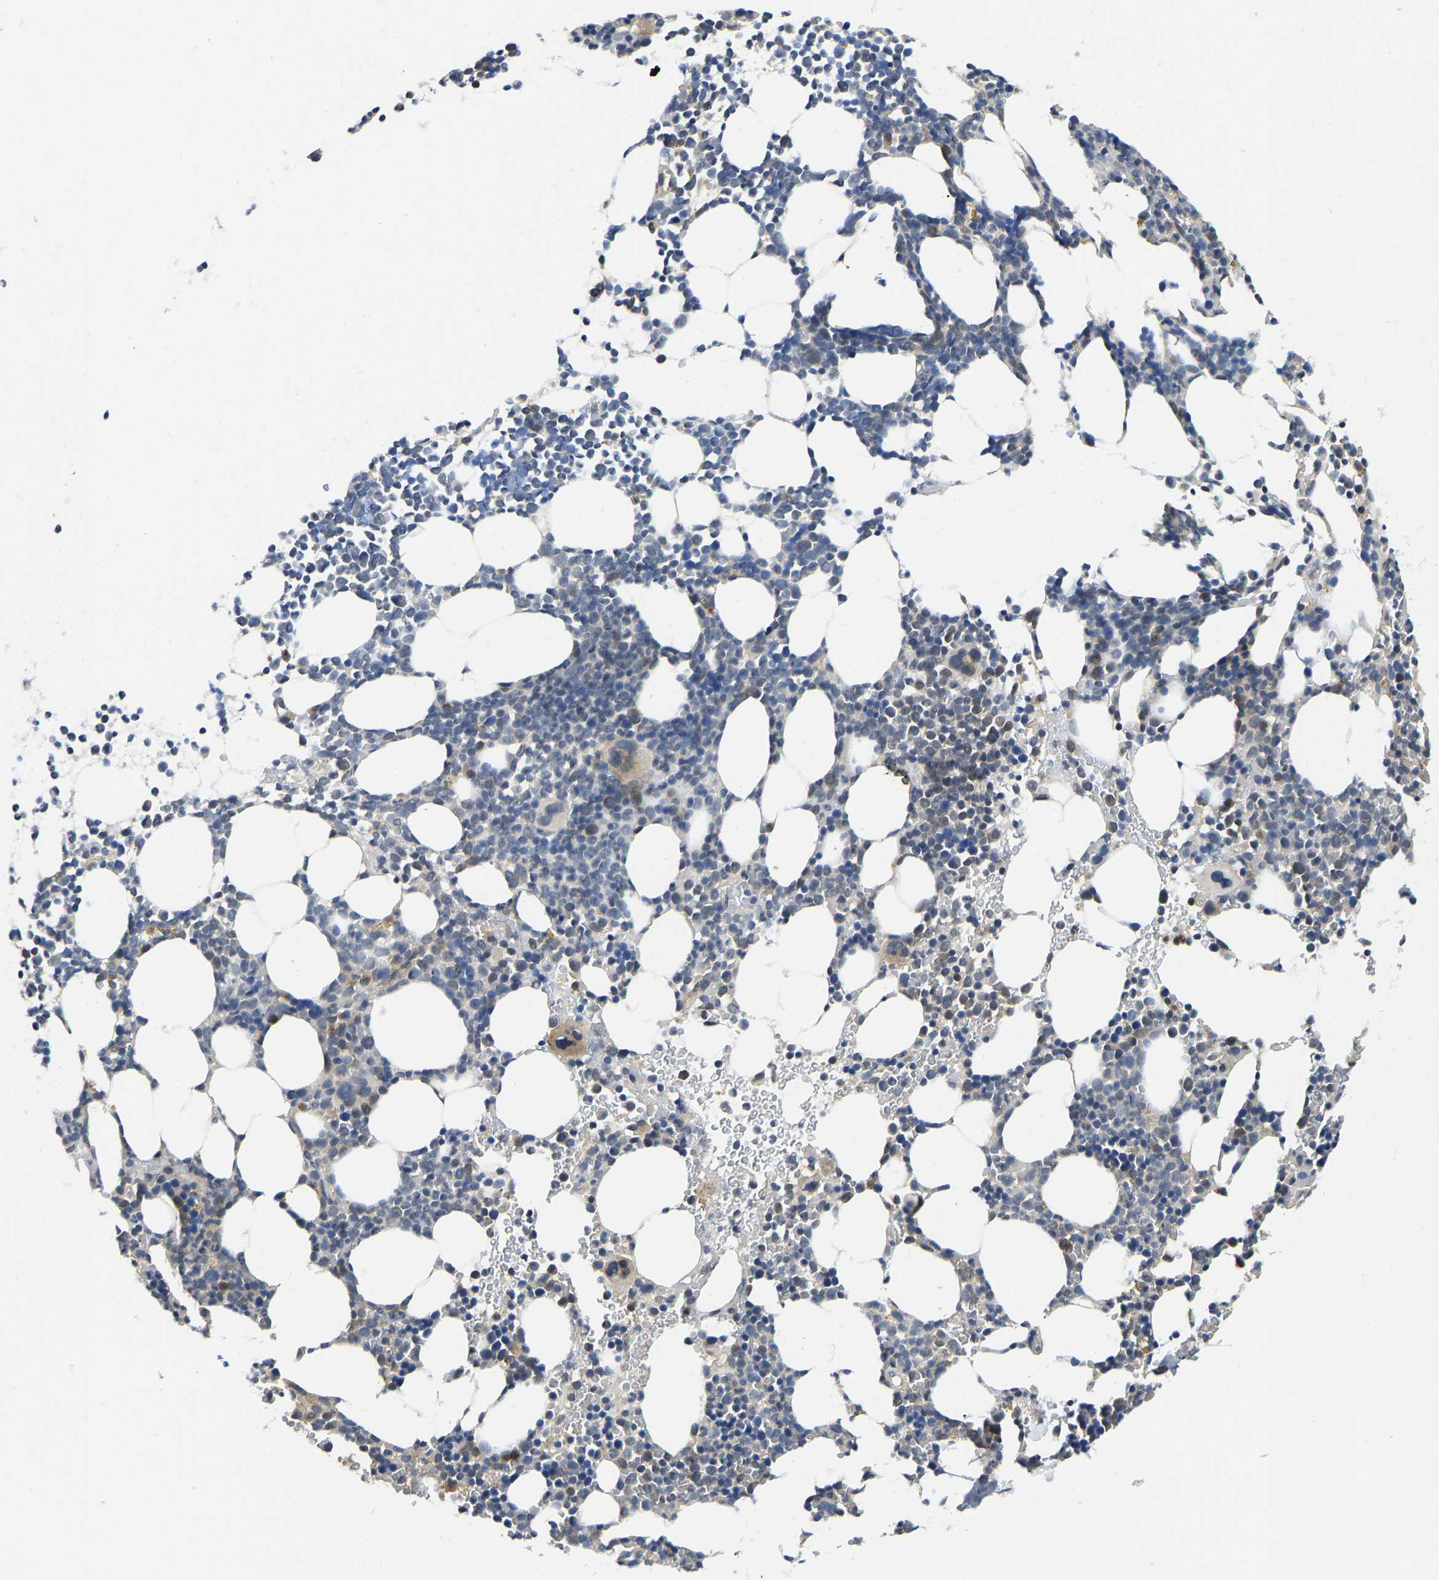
{"staining": {"intensity": "moderate", "quantity": "<25%", "location": "cytoplasmic/membranous"}, "tissue": "bone marrow", "cell_type": "Hematopoietic cells", "image_type": "normal", "snomed": [{"axis": "morphology", "description": "Normal tissue, NOS"}, {"axis": "morphology", "description": "Inflammation, NOS"}, {"axis": "topography", "description": "Bone marrow"}], "caption": "DAB immunohistochemical staining of benign human bone marrow displays moderate cytoplasmic/membranous protein expression in about <25% of hematopoietic cells.", "gene": "NDRG3", "patient": {"sex": "female", "age": 67}}